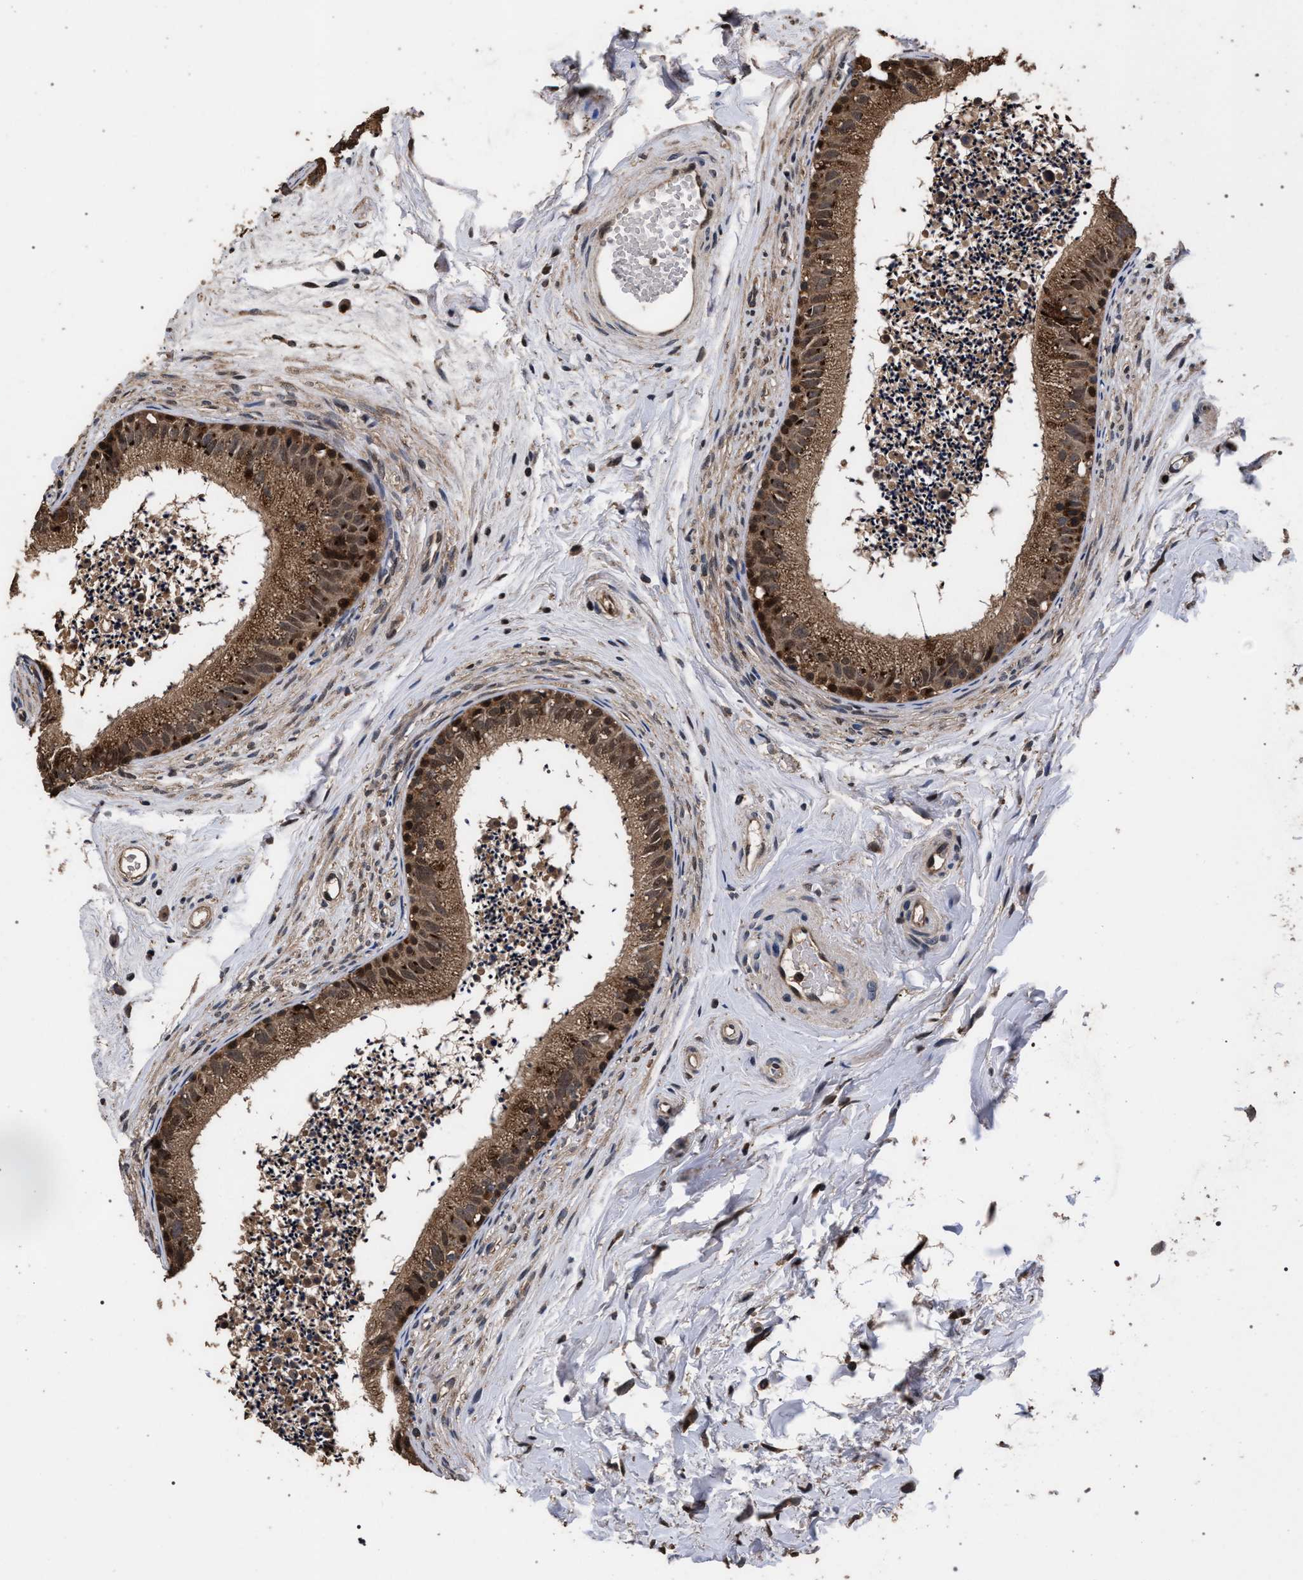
{"staining": {"intensity": "strong", "quantity": ">75%", "location": "cytoplasmic/membranous,nuclear"}, "tissue": "epididymis", "cell_type": "Glandular cells", "image_type": "normal", "snomed": [{"axis": "morphology", "description": "Normal tissue, NOS"}, {"axis": "topography", "description": "Epididymis"}], "caption": "Immunohistochemistry (IHC) (DAB) staining of normal human epididymis displays strong cytoplasmic/membranous,nuclear protein staining in approximately >75% of glandular cells. The protein of interest is stained brown, and the nuclei are stained in blue (DAB IHC with brightfield microscopy, high magnification).", "gene": "ACOX1", "patient": {"sex": "male", "age": 56}}